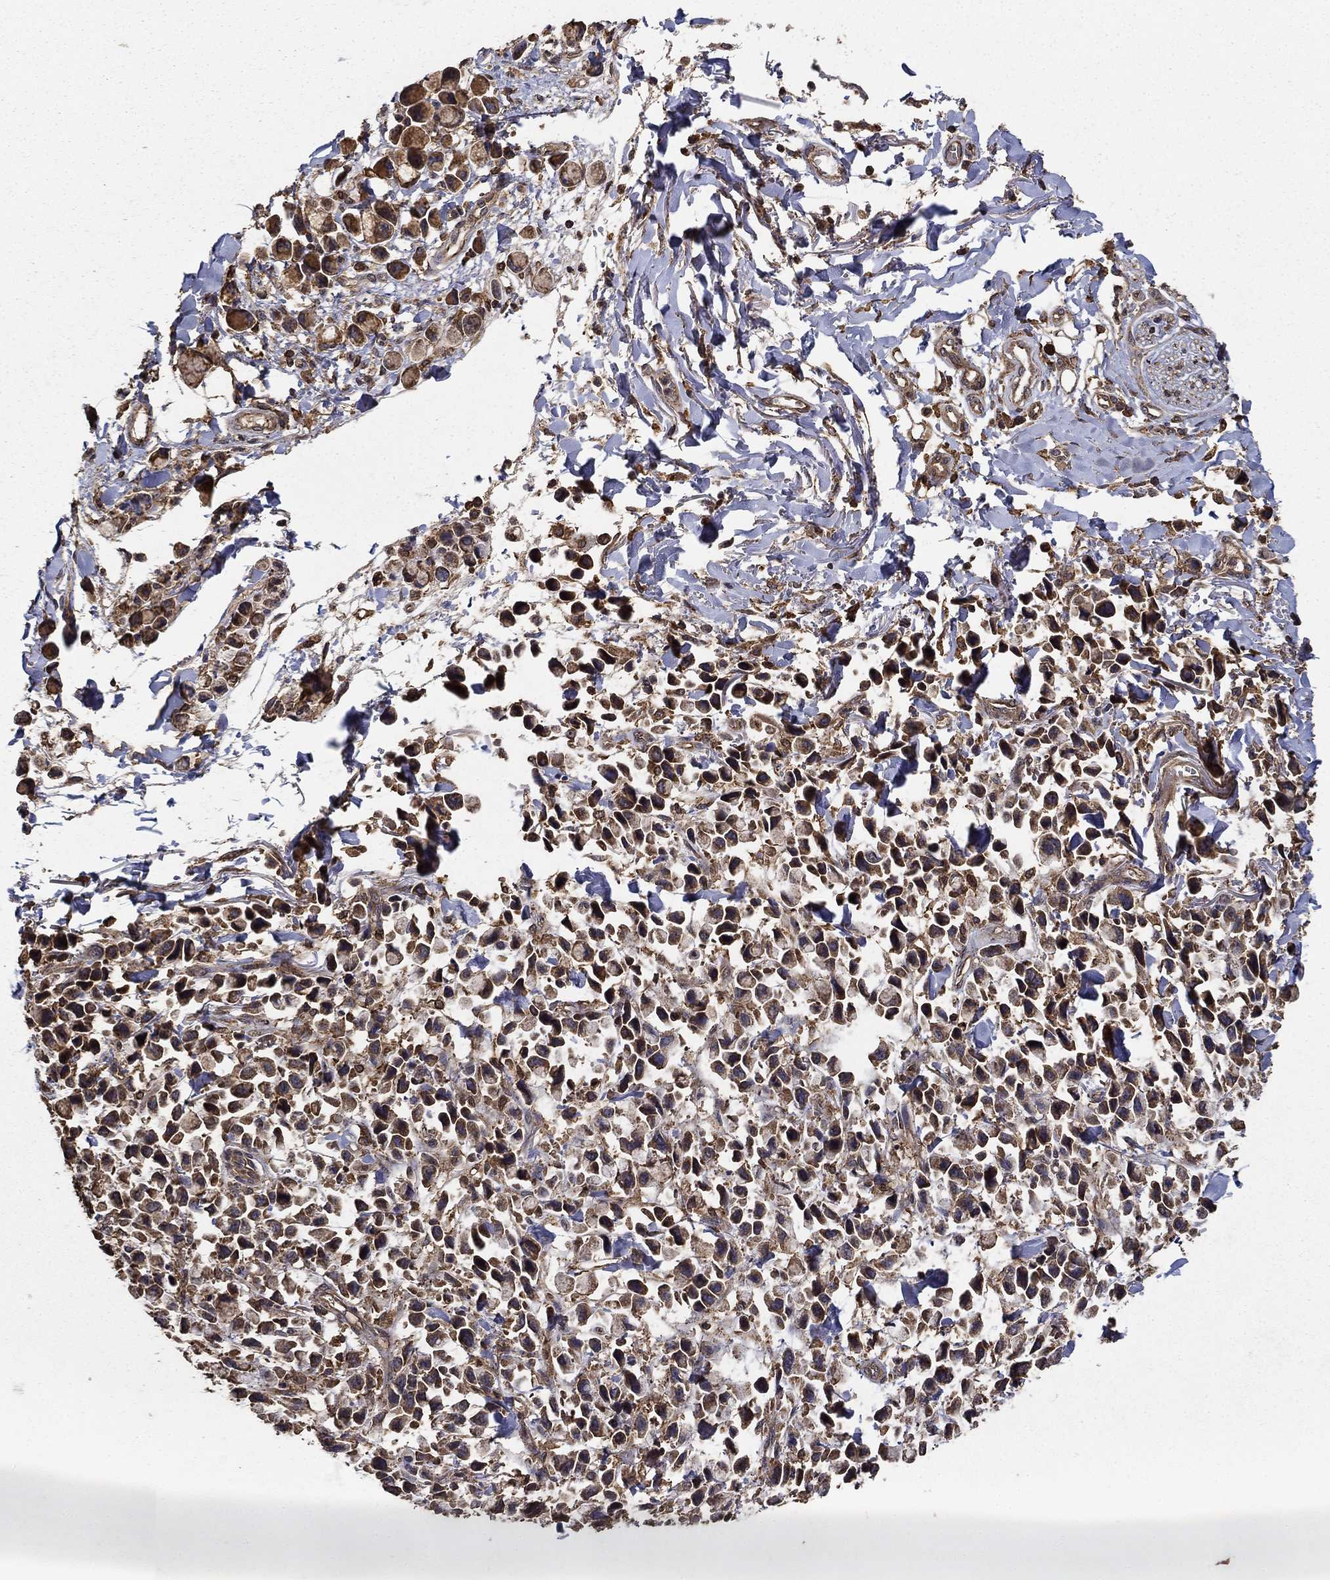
{"staining": {"intensity": "strong", "quantity": ">75%", "location": "cytoplasmic/membranous"}, "tissue": "stomach cancer", "cell_type": "Tumor cells", "image_type": "cancer", "snomed": [{"axis": "morphology", "description": "Adenocarcinoma, NOS"}, {"axis": "topography", "description": "Stomach"}], "caption": "Approximately >75% of tumor cells in stomach adenocarcinoma demonstrate strong cytoplasmic/membranous protein staining as visualized by brown immunohistochemical staining.", "gene": "IFRD1", "patient": {"sex": "female", "age": 81}}